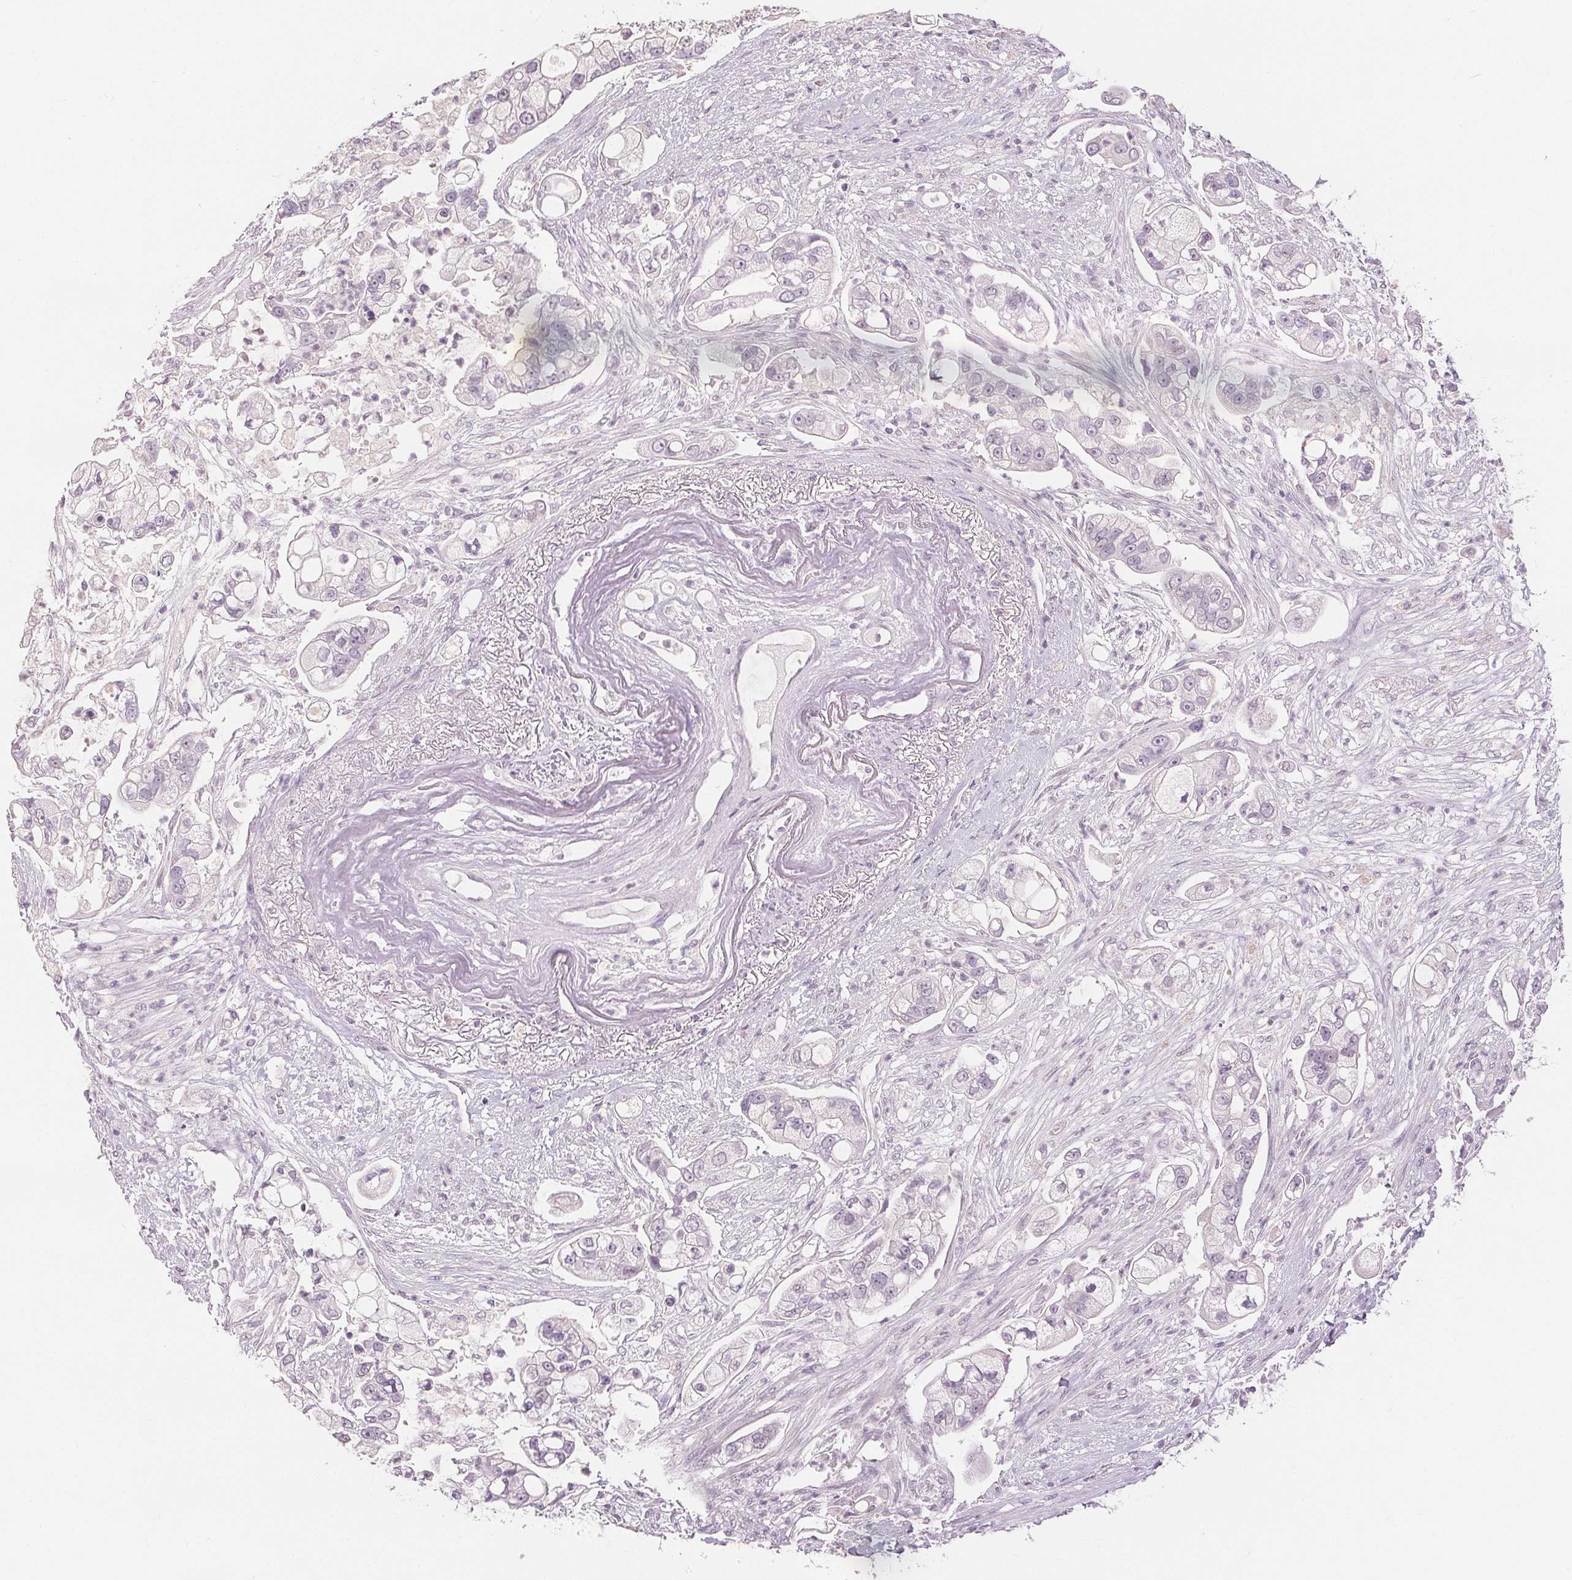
{"staining": {"intensity": "negative", "quantity": "none", "location": "none"}, "tissue": "pancreatic cancer", "cell_type": "Tumor cells", "image_type": "cancer", "snomed": [{"axis": "morphology", "description": "Adenocarcinoma, NOS"}, {"axis": "topography", "description": "Pancreas"}], "caption": "Immunohistochemistry histopathology image of human adenocarcinoma (pancreatic) stained for a protein (brown), which shows no expression in tumor cells.", "gene": "SLC27A5", "patient": {"sex": "female", "age": 69}}